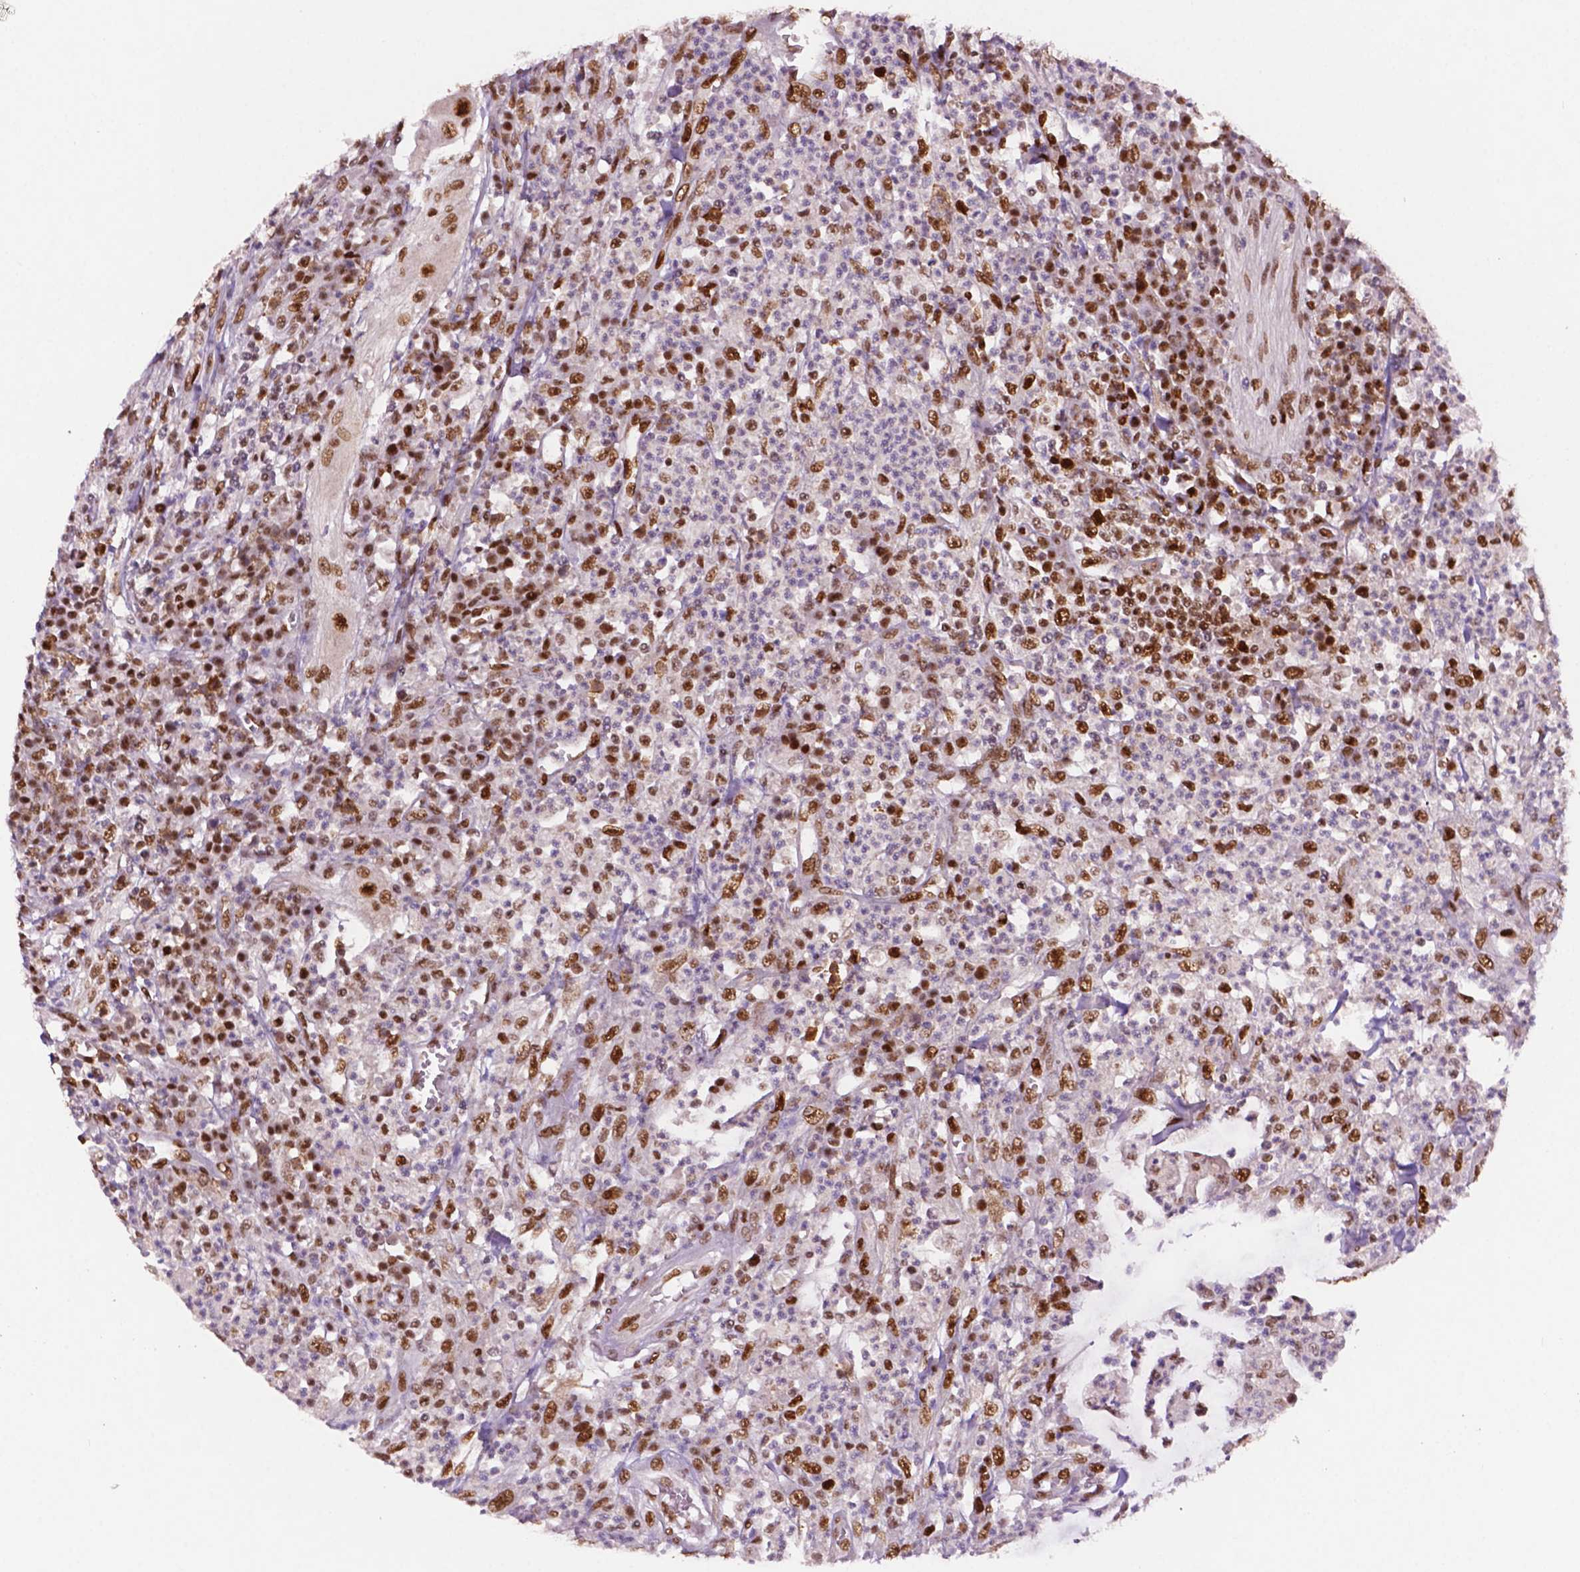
{"staining": {"intensity": "strong", "quantity": "25%-75%", "location": "nuclear"}, "tissue": "colorectal cancer", "cell_type": "Tumor cells", "image_type": "cancer", "snomed": [{"axis": "morphology", "description": "Adenocarcinoma, NOS"}, {"axis": "topography", "description": "Colon"}], "caption": "A micrograph showing strong nuclear positivity in about 25%-75% of tumor cells in colorectal cancer (adenocarcinoma), as visualized by brown immunohistochemical staining.", "gene": "MLH1", "patient": {"sex": "male", "age": 65}}